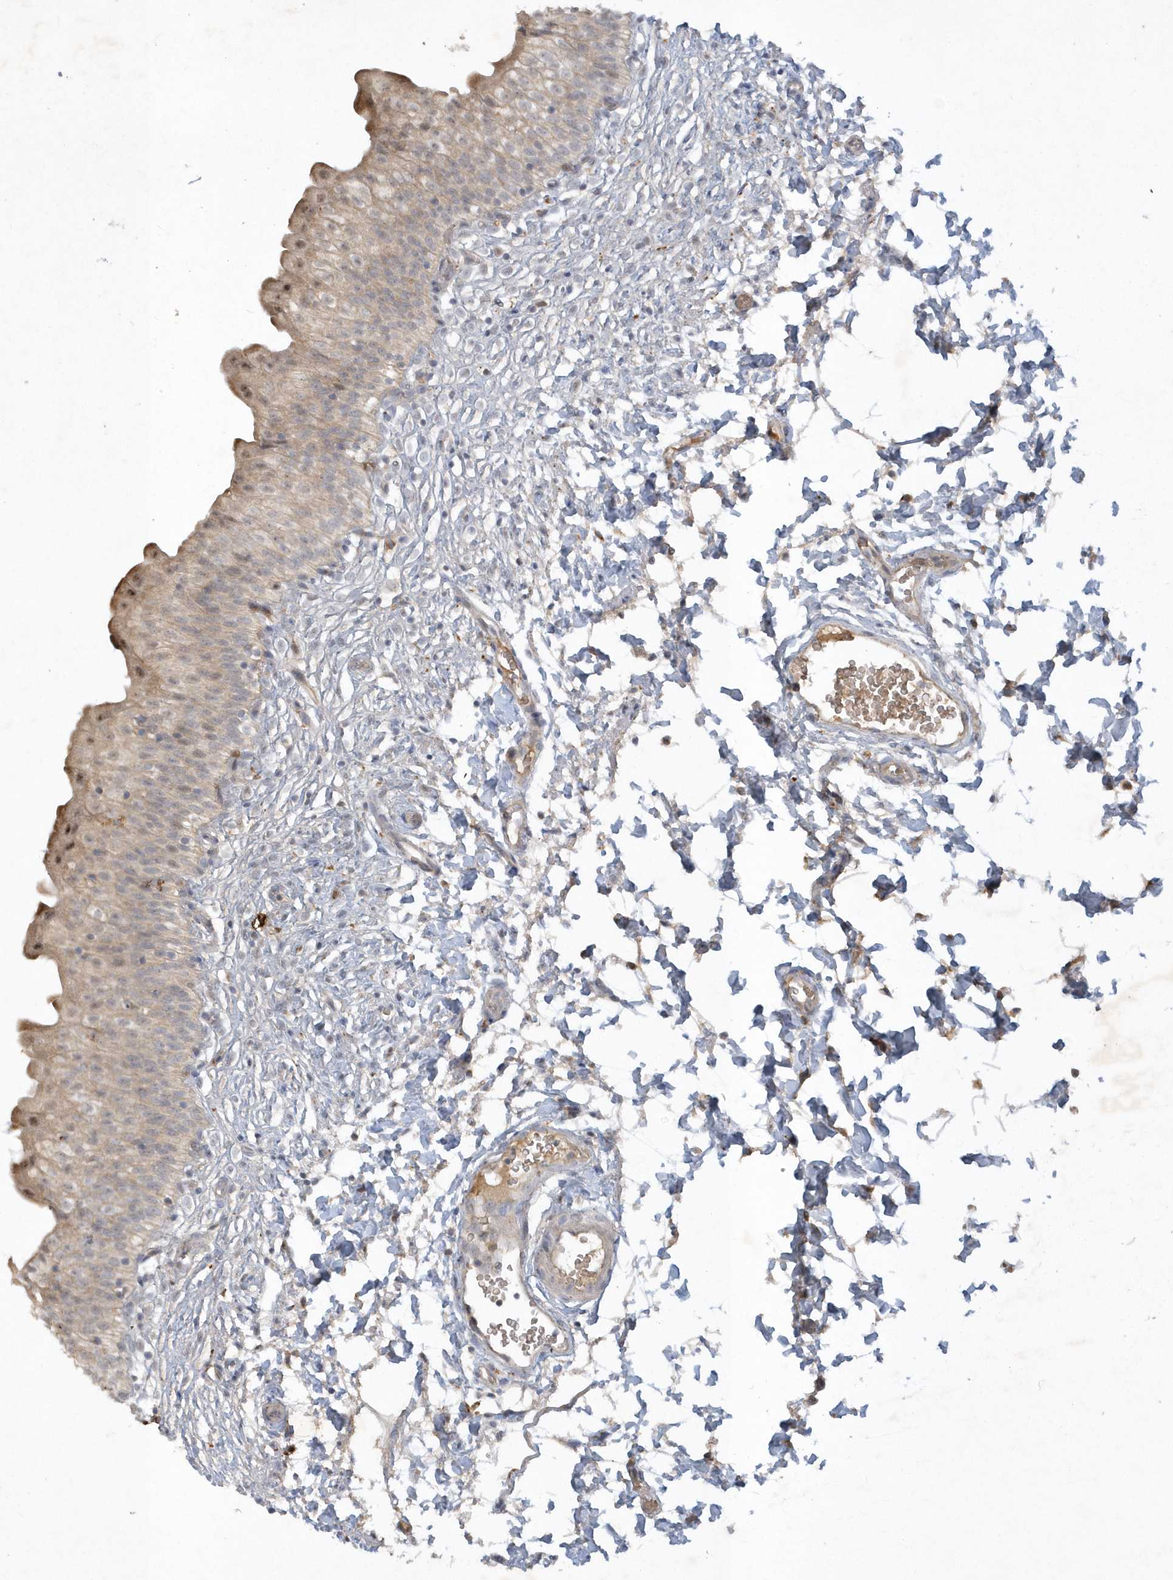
{"staining": {"intensity": "moderate", "quantity": "25%-75%", "location": "cytoplasmic/membranous,nuclear"}, "tissue": "urinary bladder", "cell_type": "Urothelial cells", "image_type": "normal", "snomed": [{"axis": "morphology", "description": "Normal tissue, NOS"}, {"axis": "topography", "description": "Urinary bladder"}], "caption": "The histopathology image demonstrates staining of benign urinary bladder, revealing moderate cytoplasmic/membranous,nuclear protein positivity (brown color) within urothelial cells. The staining is performed using DAB brown chromogen to label protein expression. The nuclei are counter-stained blue using hematoxylin.", "gene": "THG1L", "patient": {"sex": "male", "age": 55}}